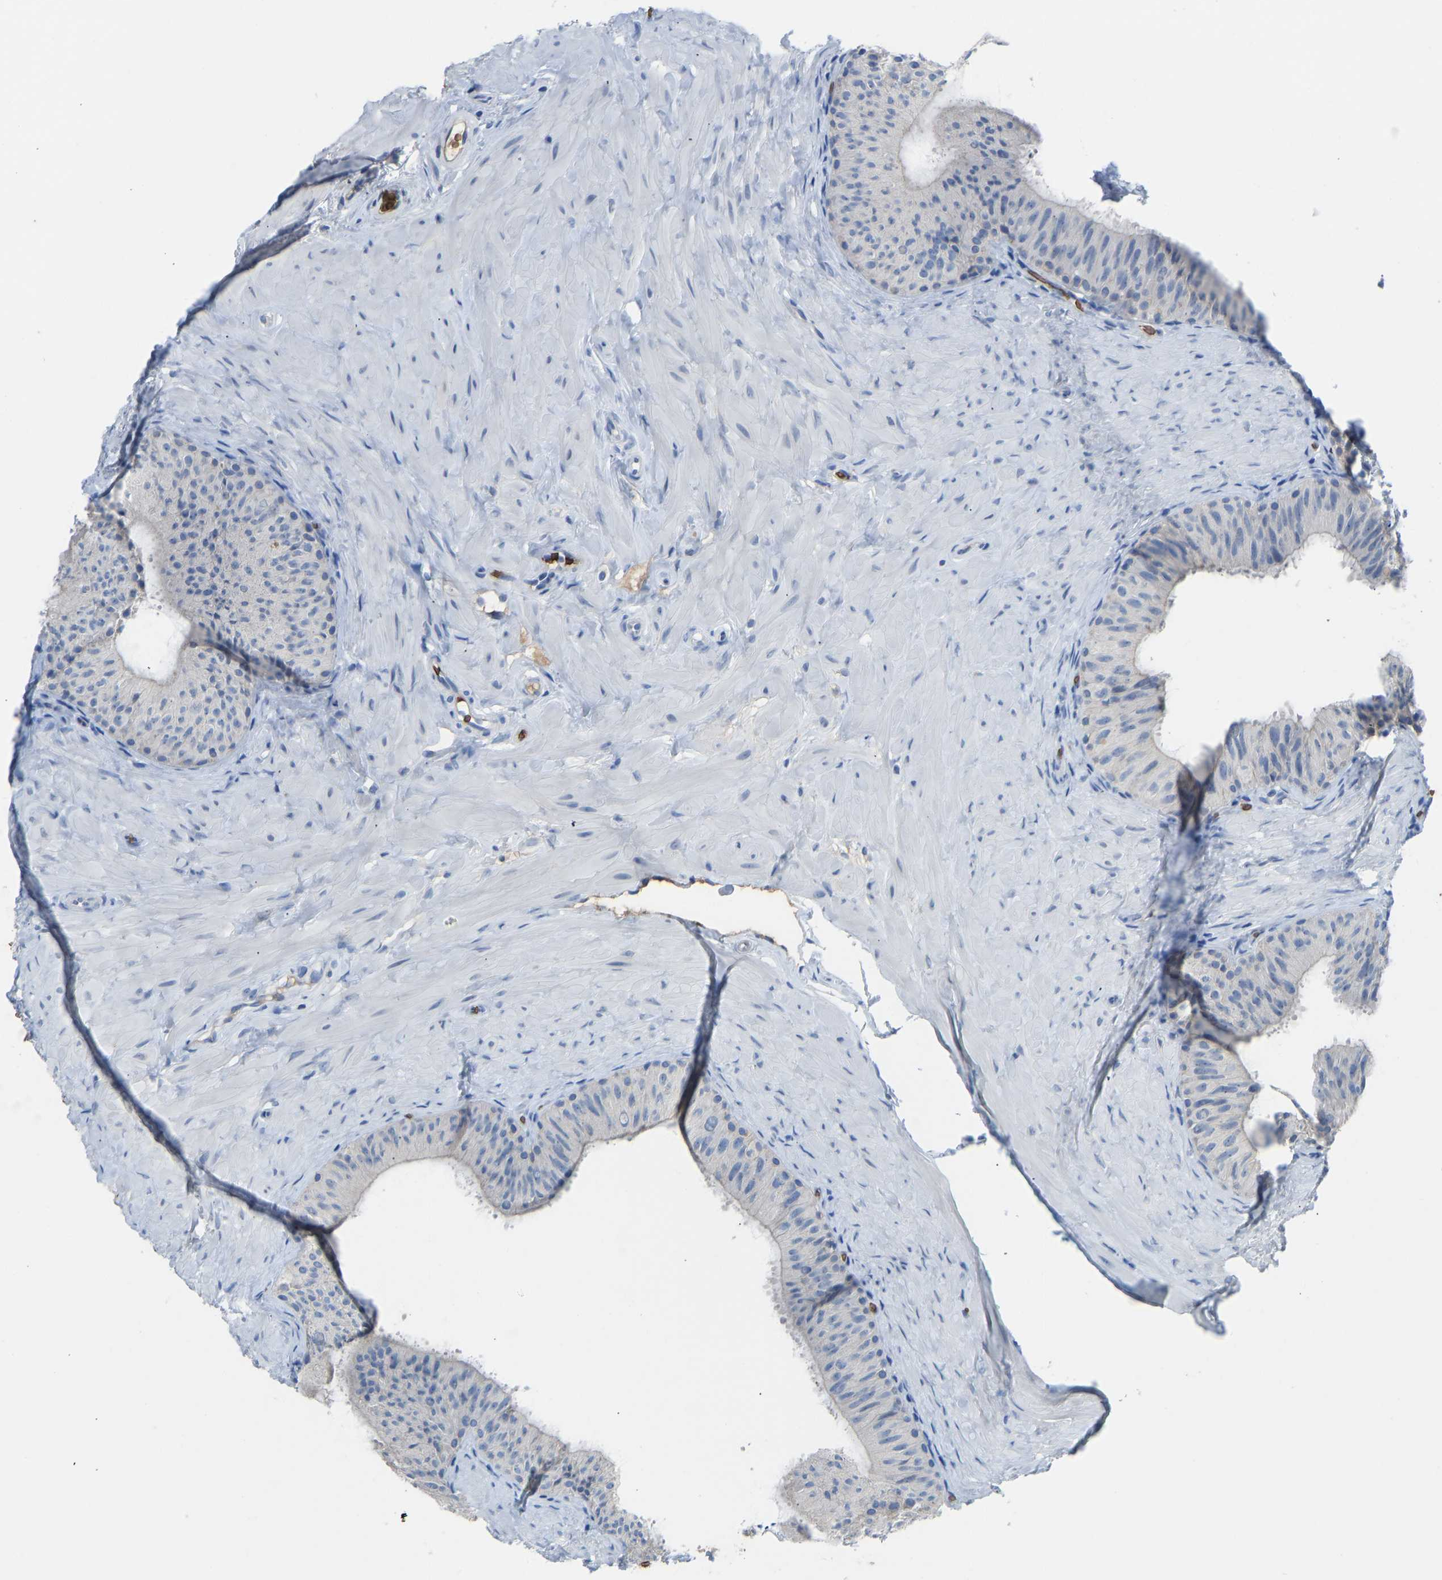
{"staining": {"intensity": "moderate", "quantity": "<25%", "location": "cytoplasmic/membranous"}, "tissue": "epididymis", "cell_type": "Glandular cells", "image_type": "normal", "snomed": [{"axis": "morphology", "description": "Normal tissue, NOS"}, {"axis": "topography", "description": "Epididymis"}], "caption": "IHC (DAB) staining of normal epididymis reveals moderate cytoplasmic/membranous protein expression in about <25% of glandular cells.", "gene": "PIGS", "patient": {"sex": "male", "age": 34}}